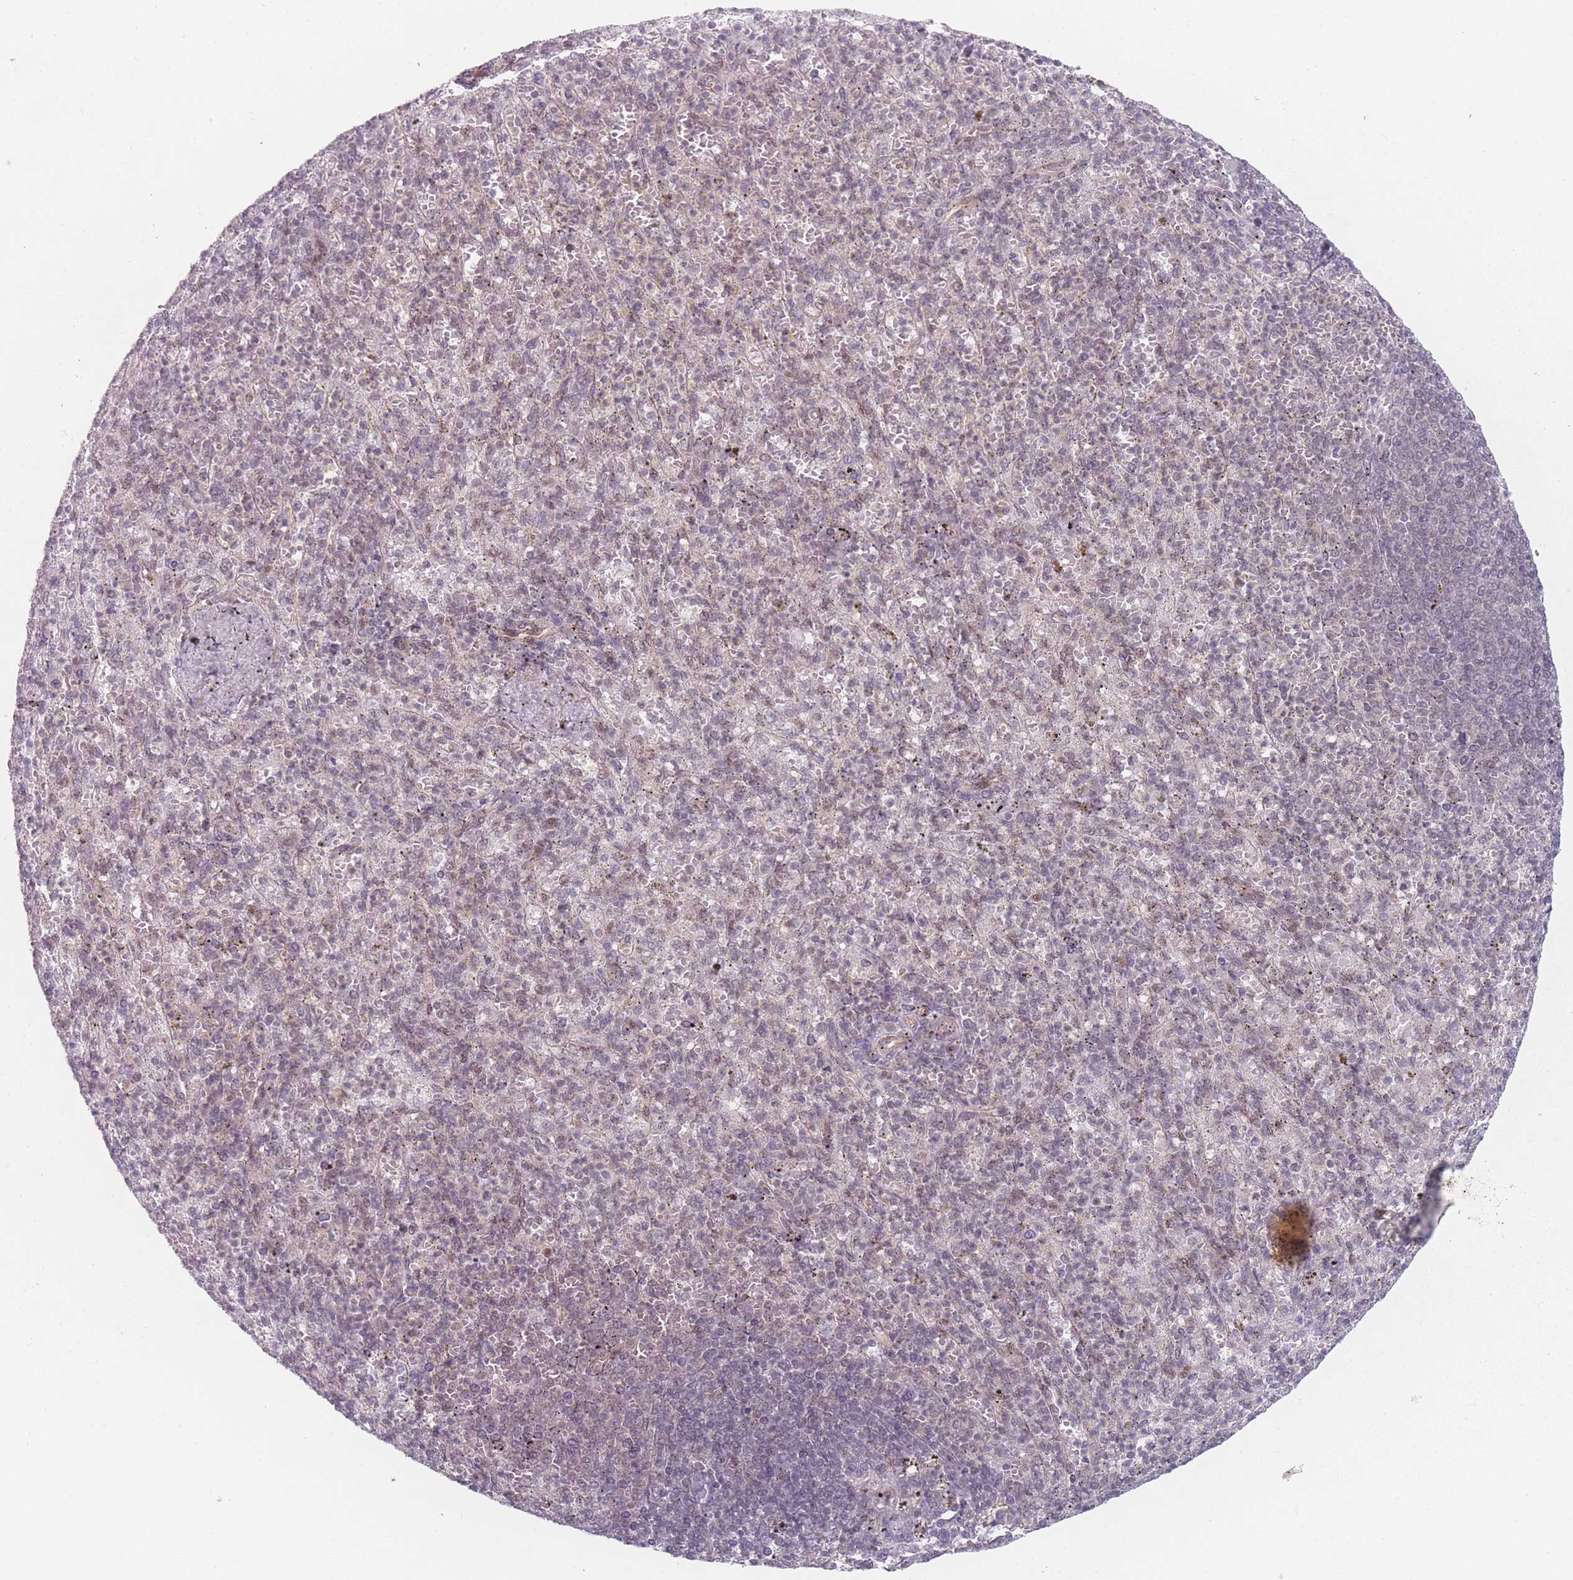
{"staining": {"intensity": "weak", "quantity": "<25%", "location": "nuclear"}, "tissue": "spleen", "cell_type": "Cells in red pulp", "image_type": "normal", "snomed": [{"axis": "morphology", "description": "Normal tissue, NOS"}, {"axis": "topography", "description": "Spleen"}], "caption": "Immunohistochemistry histopathology image of benign human spleen stained for a protein (brown), which exhibits no positivity in cells in red pulp.", "gene": "ZC3H14", "patient": {"sex": "female", "age": 74}}